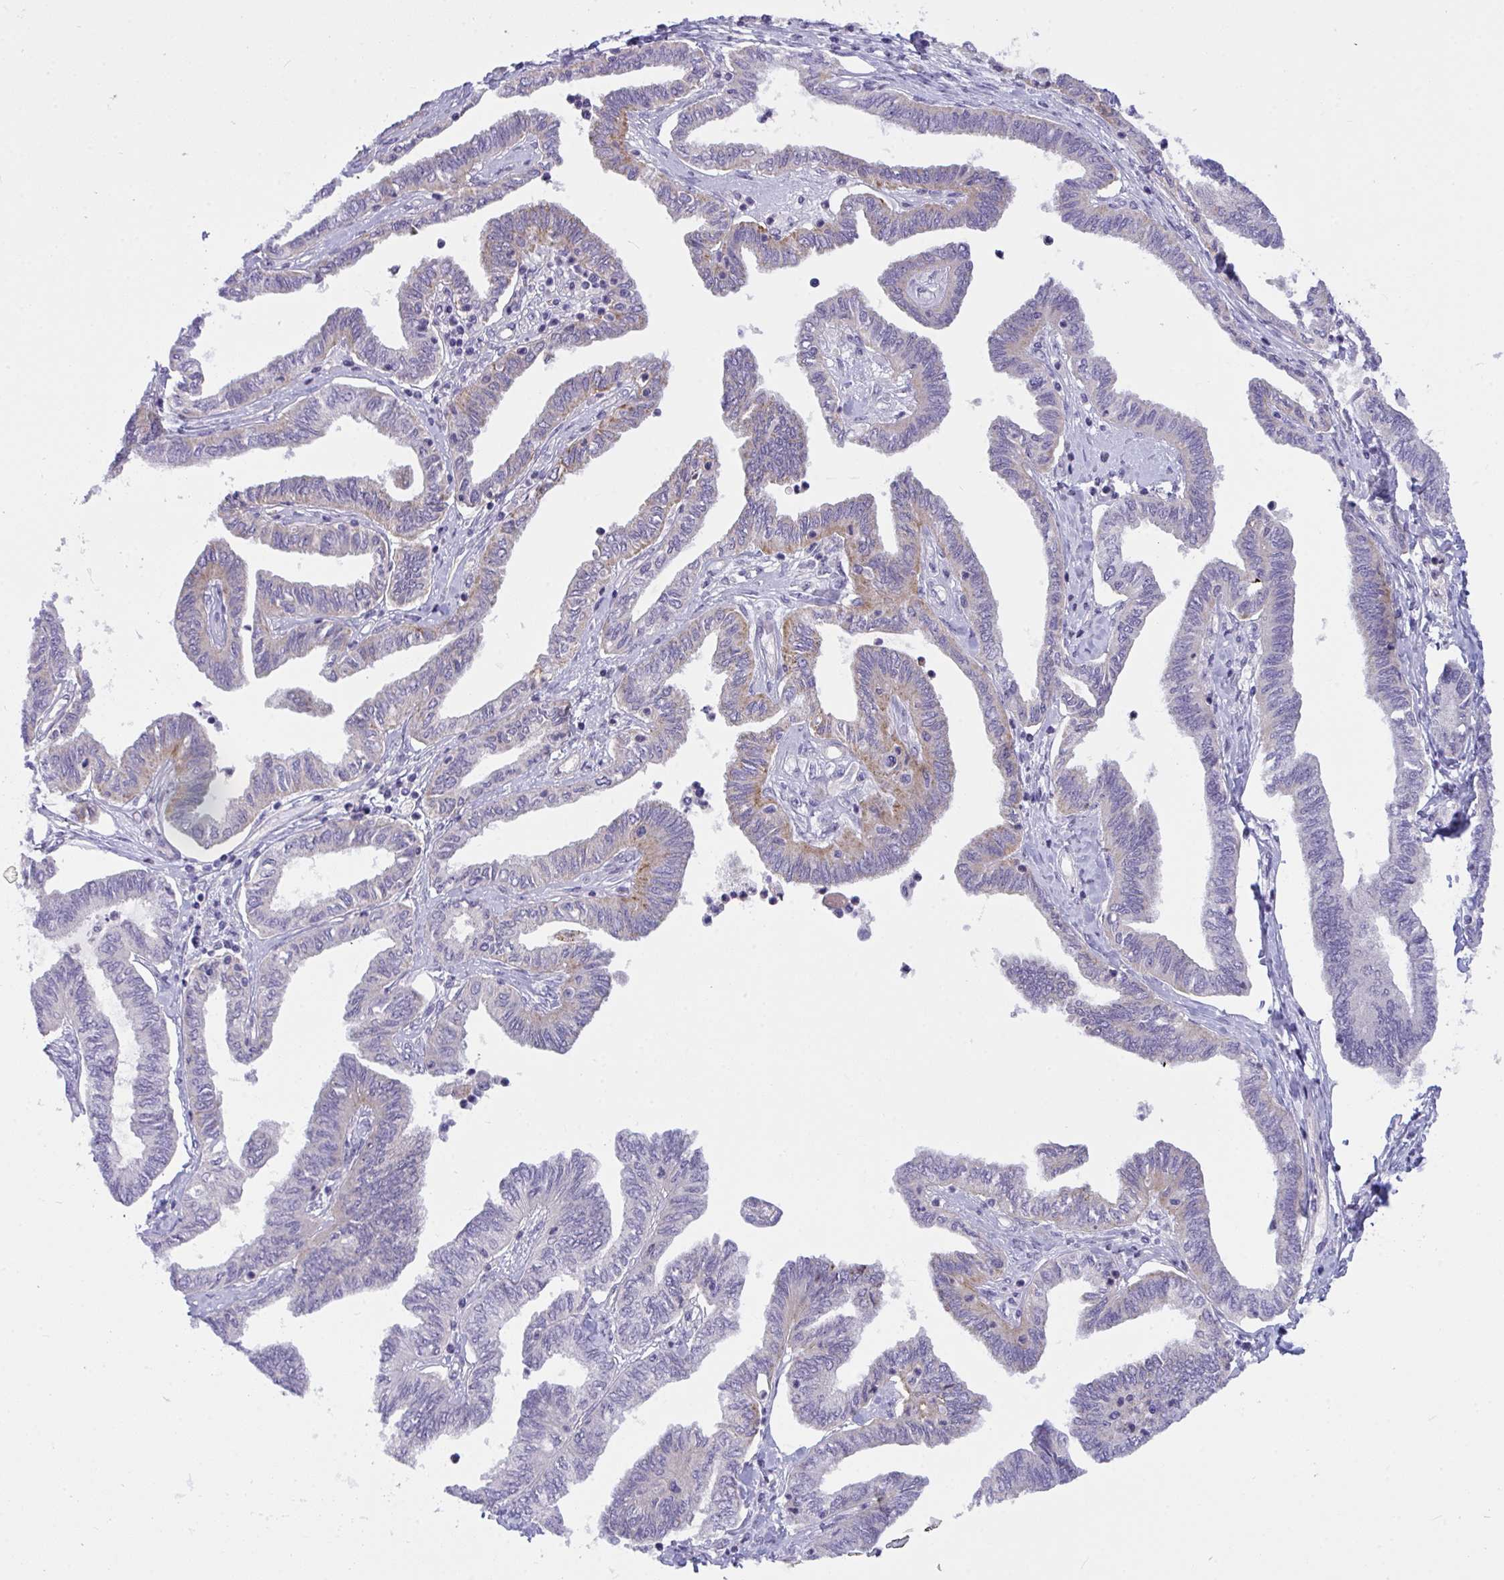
{"staining": {"intensity": "moderate", "quantity": "<25%", "location": "cytoplasmic/membranous"}, "tissue": "ovarian cancer", "cell_type": "Tumor cells", "image_type": "cancer", "snomed": [{"axis": "morphology", "description": "Carcinoma, endometroid"}, {"axis": "topography", "description": "Ovary"}], "caption": "The immunohistochemical stain highlights moderate cytoplasmic/membranous positivity in tumor cells of ovarian cancer (endometroid carcinoma) tissue. Ihc stains the protein in brown and the nuclei are stained blue.", "gene": "SEMA6B", "patient": {"sex": "female", "age": 70}}